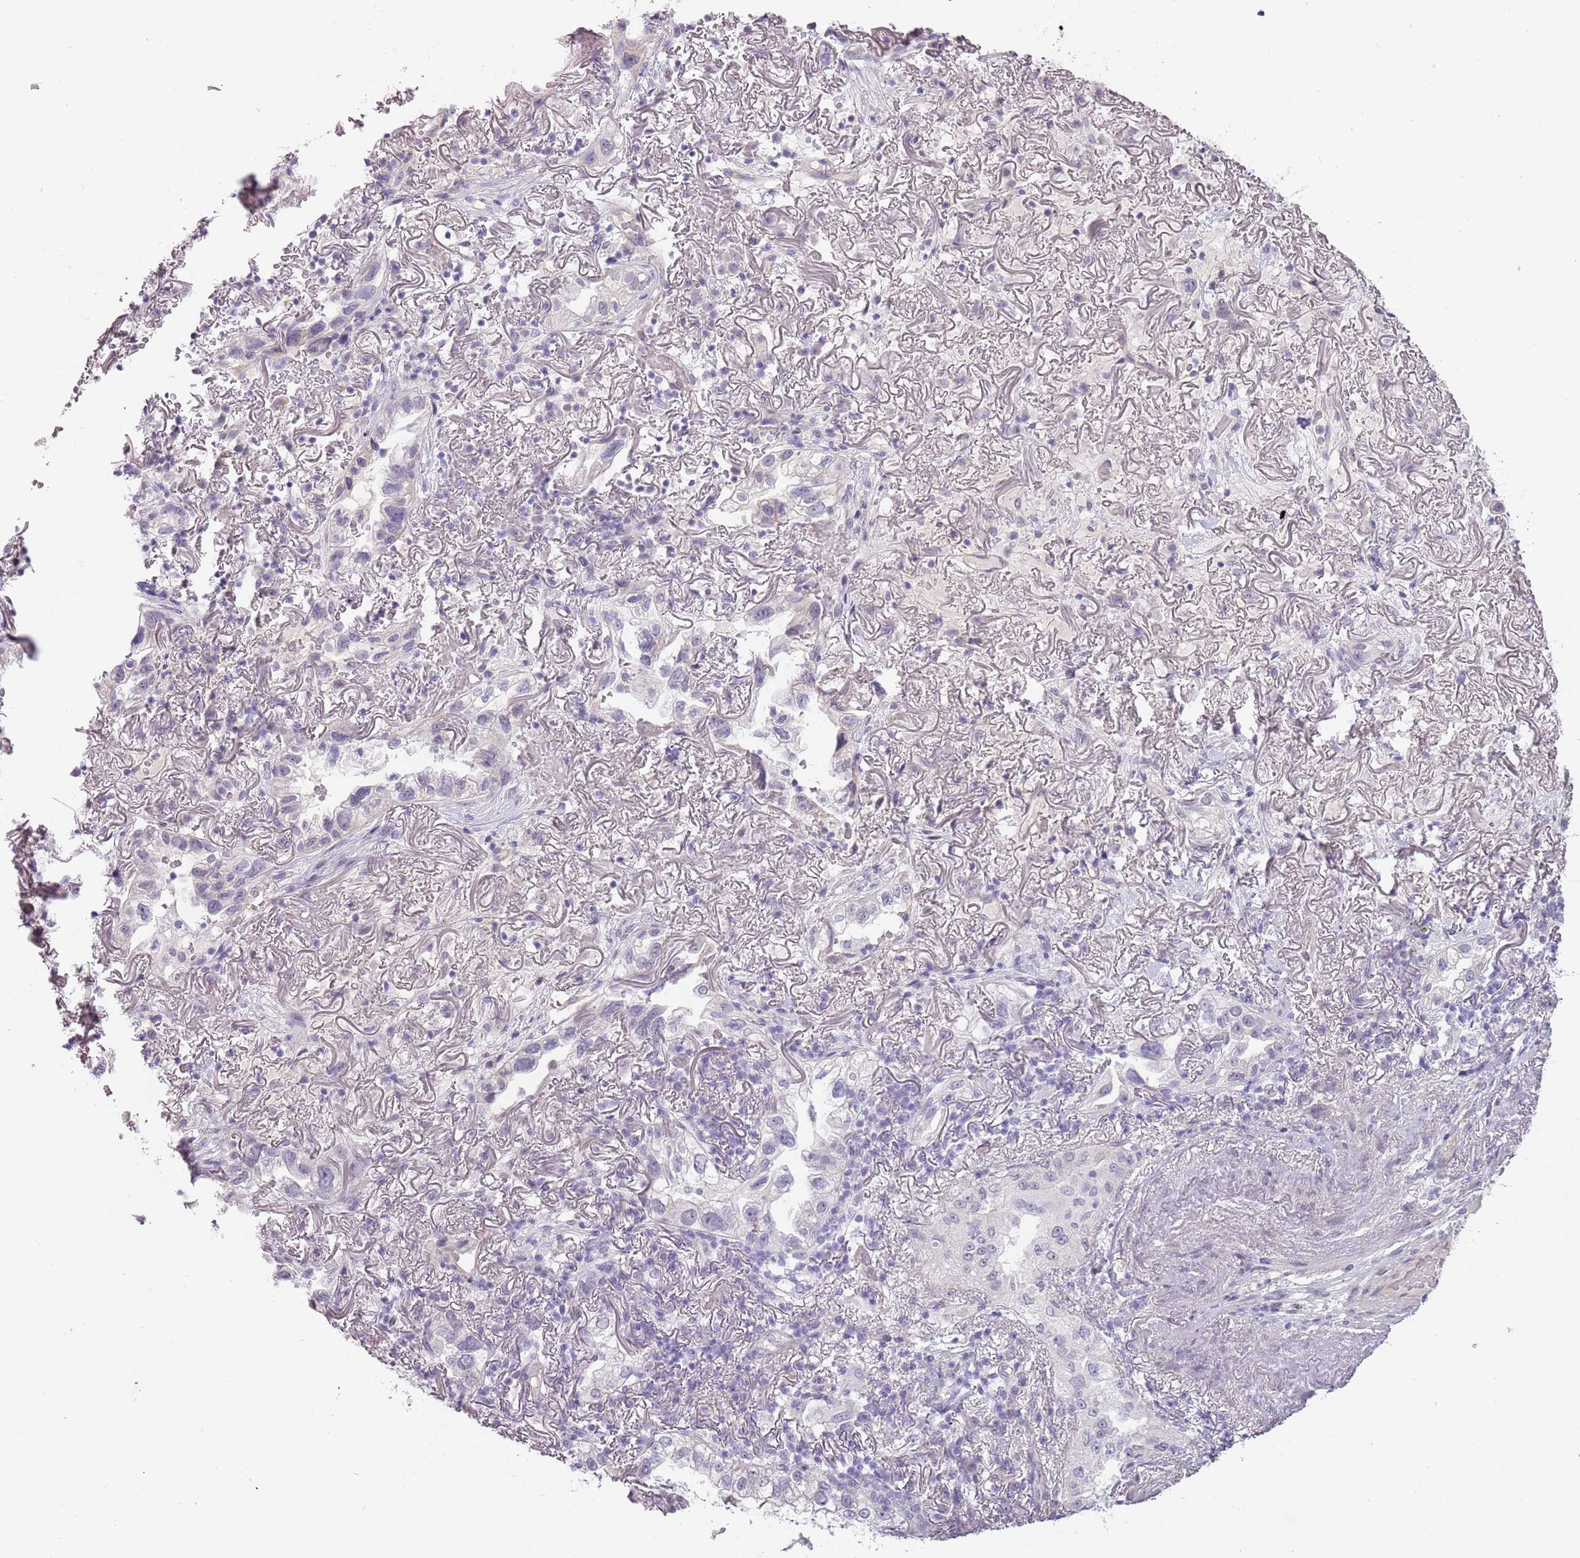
{"staining": {"intensity": "negative", "quantity": "none", "location": "none"}, "tissue": "lung cancer", "cell_type": "Tumor cells", "image_type": "cancer", "snomed": [{"axis": "morphology", "description": "Adenocarcinoma, NOS"}, {"axis": "topography", "description": "Lung"}], "caption": "Tumor cells show no significant protein positivity in adenocarcinoma (lung).", "gene": "RFX2", "patient": {"sex": "female", "age": 69}}